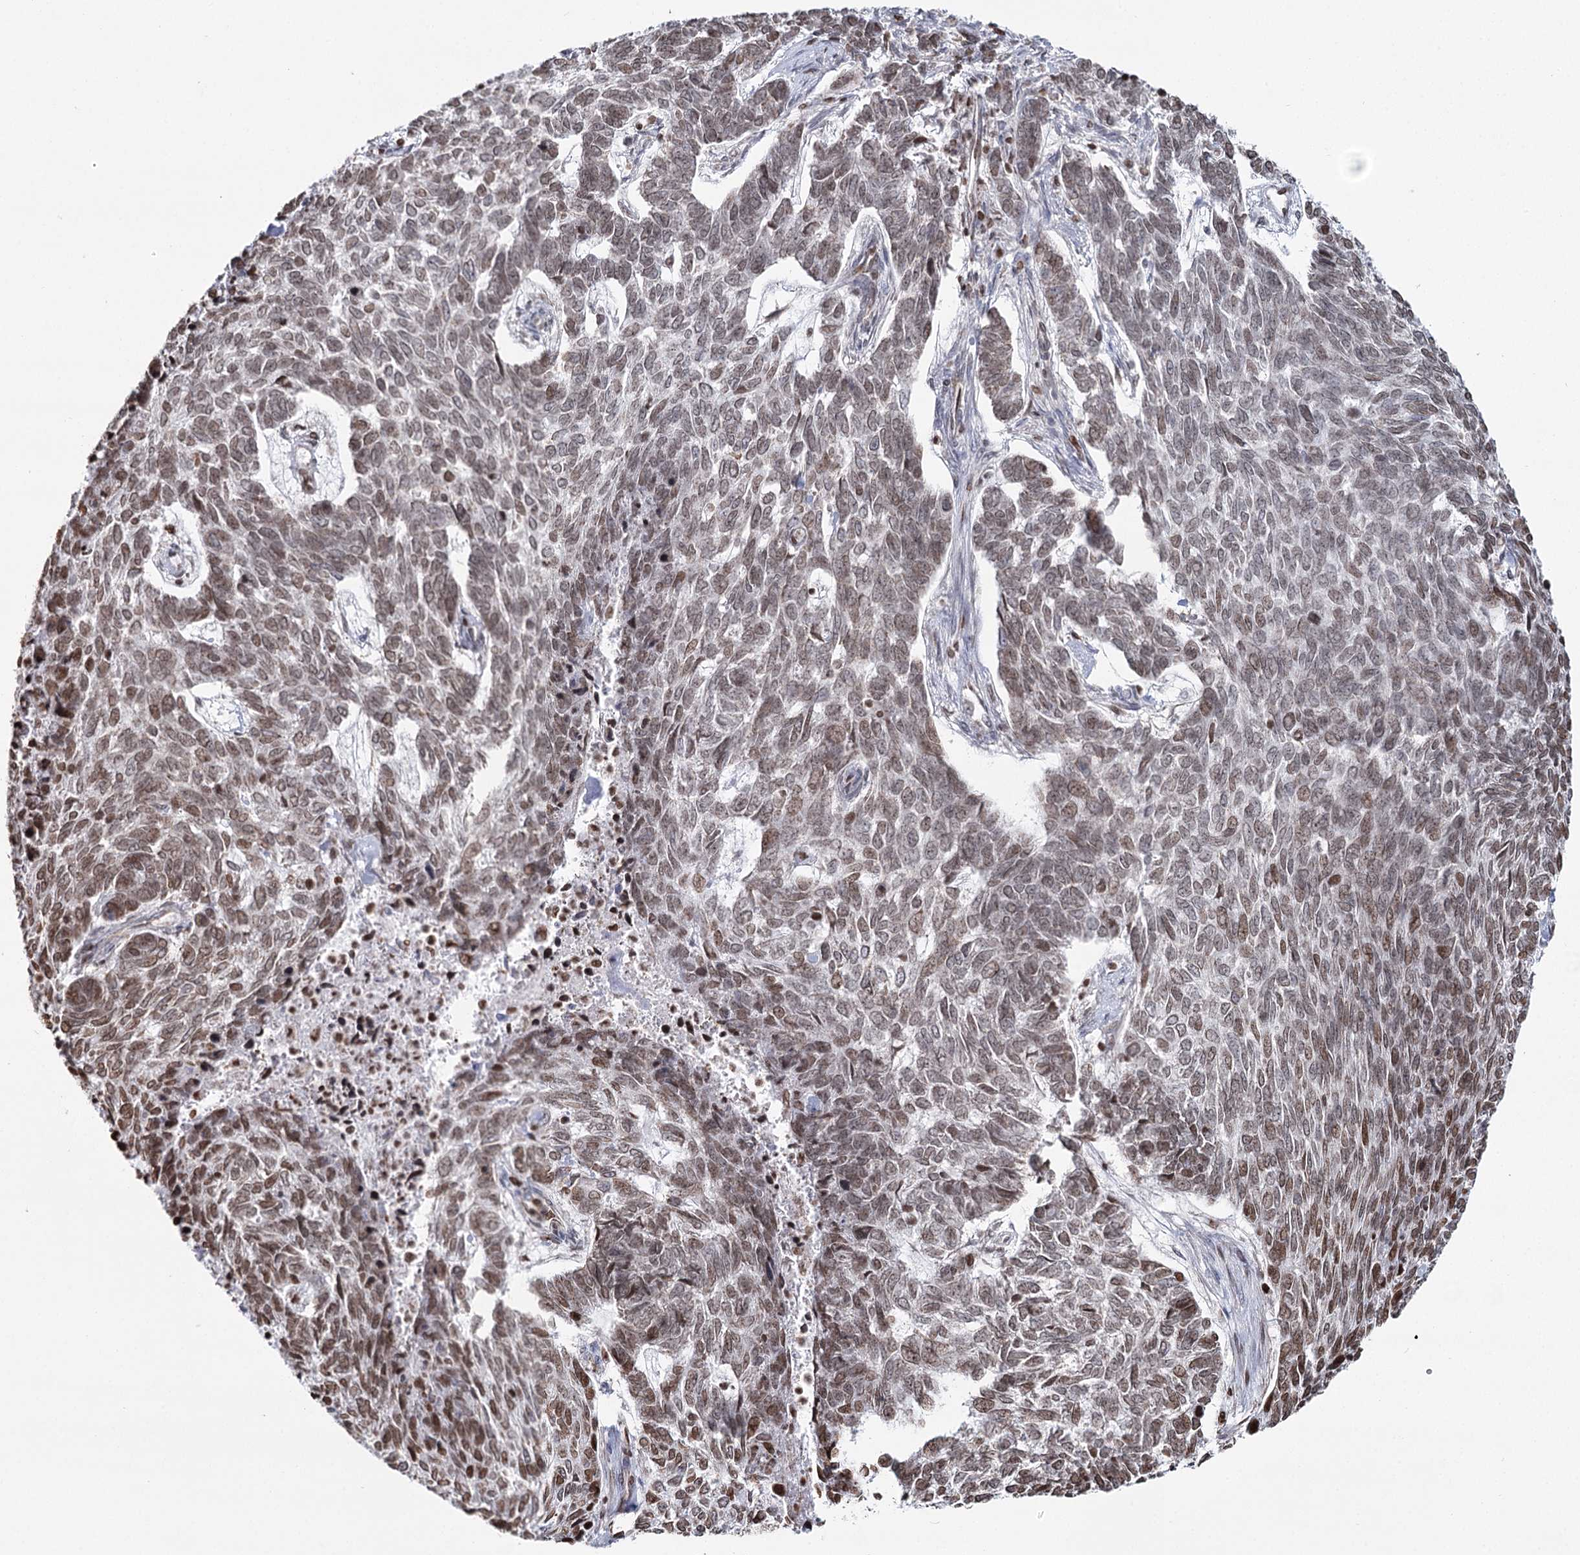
{"staining": {"intensity": "moderate", "quantity": ">75%", "location": "nuclear"}, "tissue": "skin cancer", "cell_type": "Tumor cells", "image_type": "cancer", "snomed": [{"axis": "morphology", "description": "Basal cell carcinoma"}, {"axis": "topography", "description": "Skin"}], "caption": "Skin cancer (basal cell carcinoma) tissue displays moderate nuclear expression in approximately >75% of tumor cells, visualized by immunohistochemistry. The protein is shown in brown color, while the nuclei are stained blue.", "gene": "PDHX", "patient": {"sex": "female", "age": 65}}